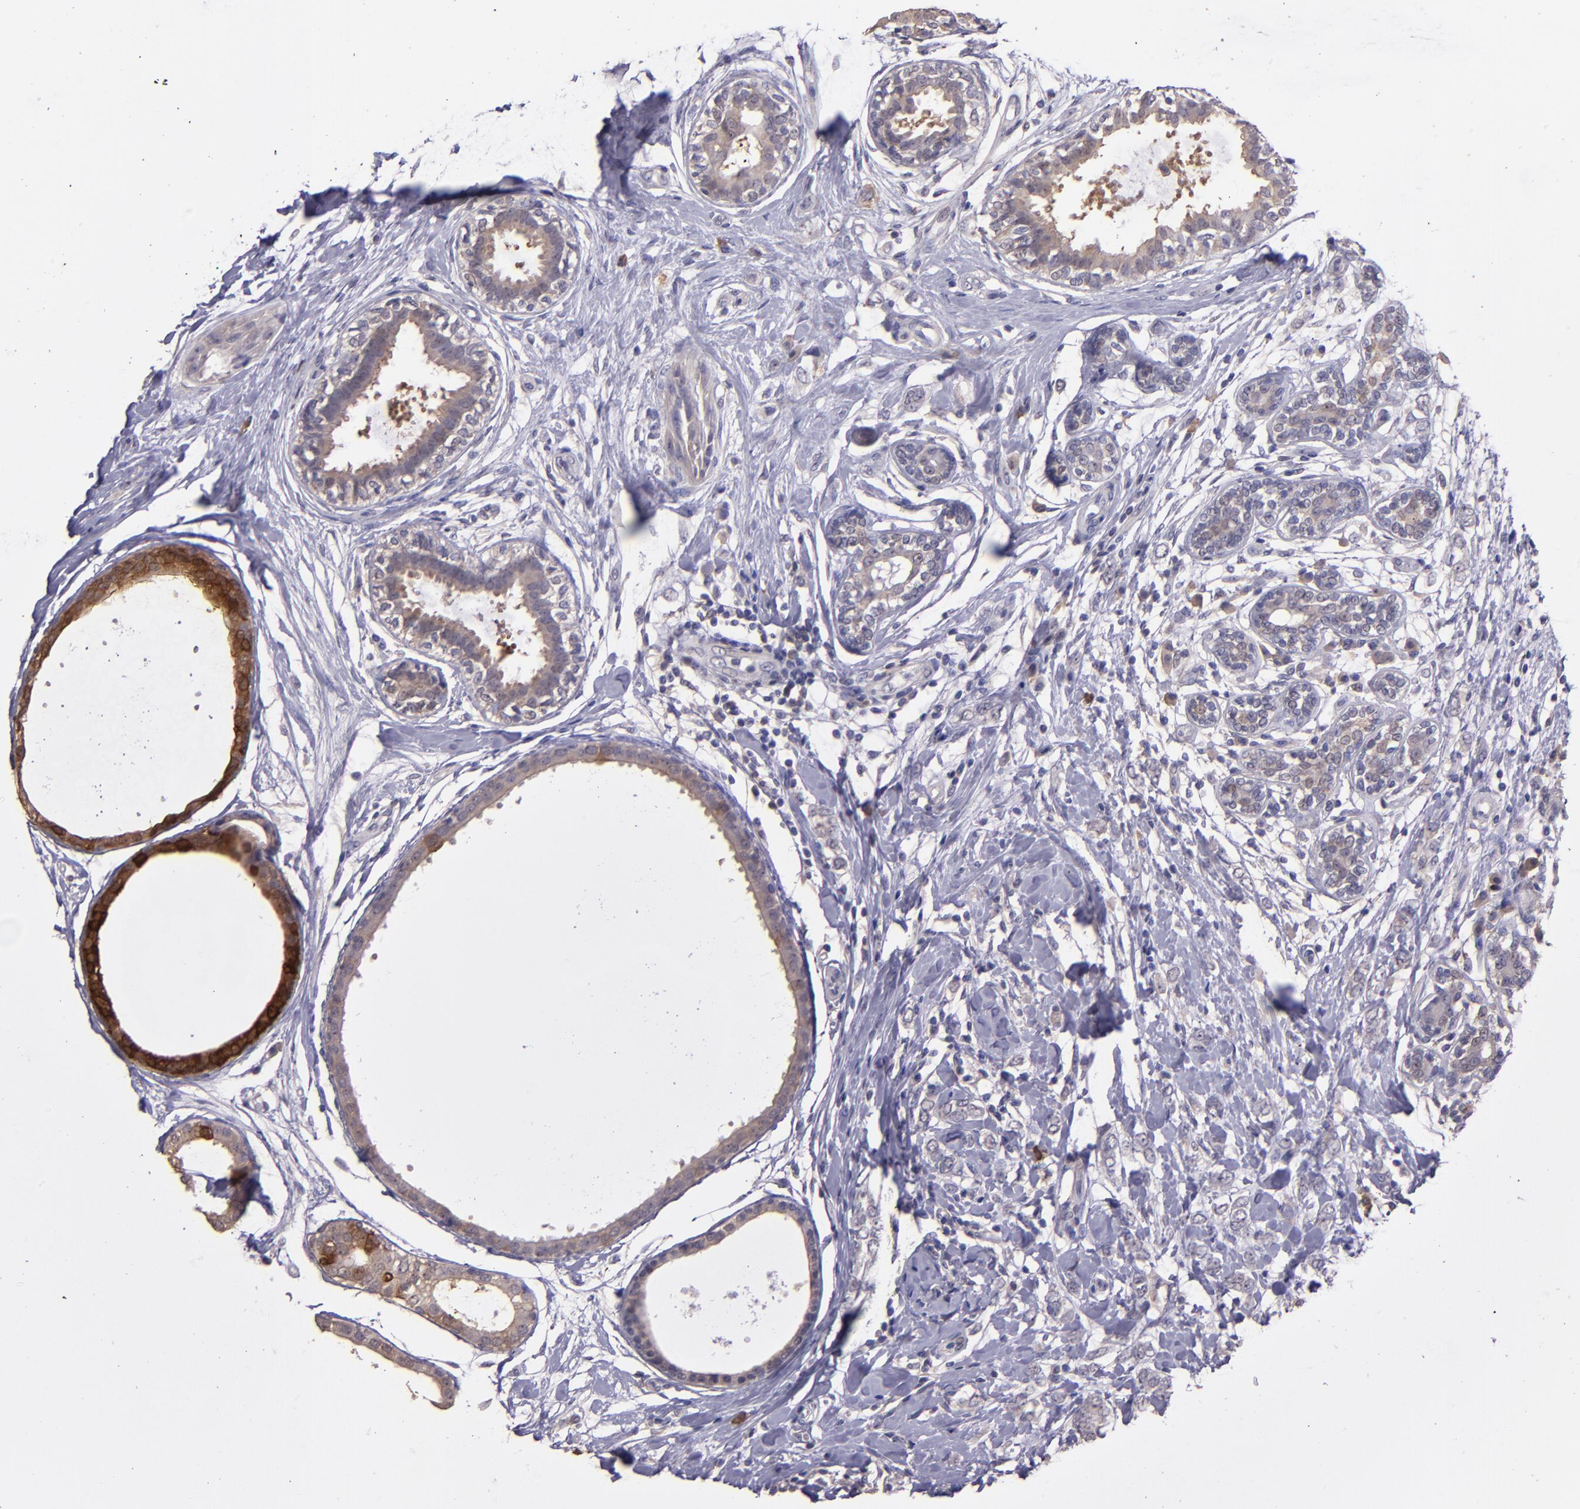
{"staining": {"intensity": "weak", "quantity": "25%-75%", "location": "cytoplasmic/membranous"}, "tissue": "breast cancer", "cell_type": "Tumor cells", "image_type": "cancer", "snomed": [{"axis": "morphology", "description": "Normal tissue, NOS"}, {"axis": "morphology", "description": "Lobular carcinoma"}, {"axis": "topography", "description": "Breast"}], "caption": "Immunohistochemical staining of breast cancer (lobular carcinoma) shows low levels of weak cytoplasmic/membranous staining in about 25%-75% of tumor cells. The protein of interest is shown in brown color, while the nuclei are stained blue.", "gene": "PAPPA", "patient": {"sex": "female", "age": 47}}